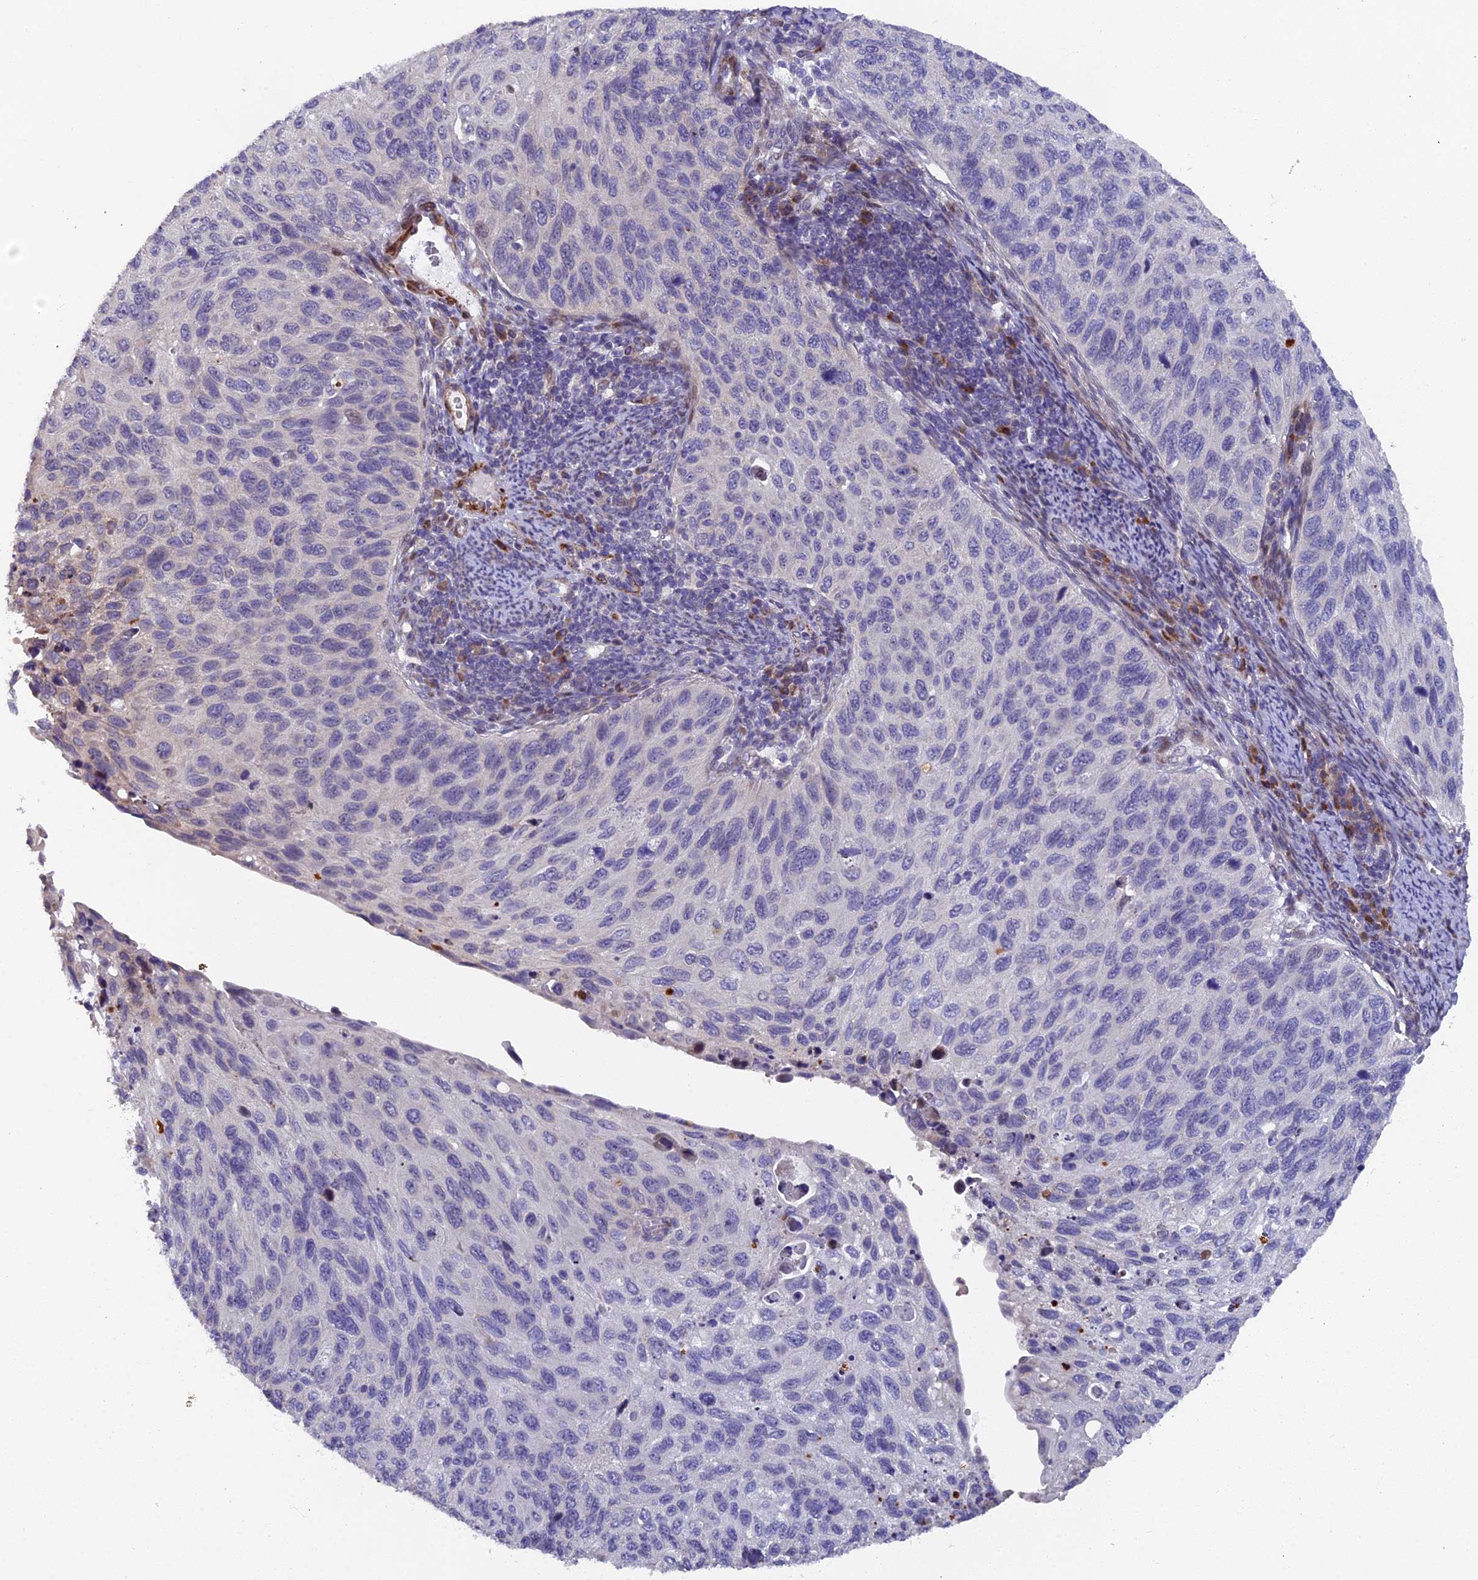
{"staining": {"intensity": "negative", "quantity": "none", "location": "none"}, "tissue": "cervical cancer", "cell_type": "Tumor cells", "image_type": "cancer", "snomed": [{"axis": "morphology", "description": "Squamous cell carcinoma, NOS"}, {"axis": "topography", "description": "Cervix"}], "caption": "Immunohistochemistry image of neoplastic tissue: human cervical cancer (squamous cell carcinoma) stained with DAB demonstrates no significant protein positivity in tumor cells.", "gene": "RAB28", "patient": {"sex": "female", "age": 70}}